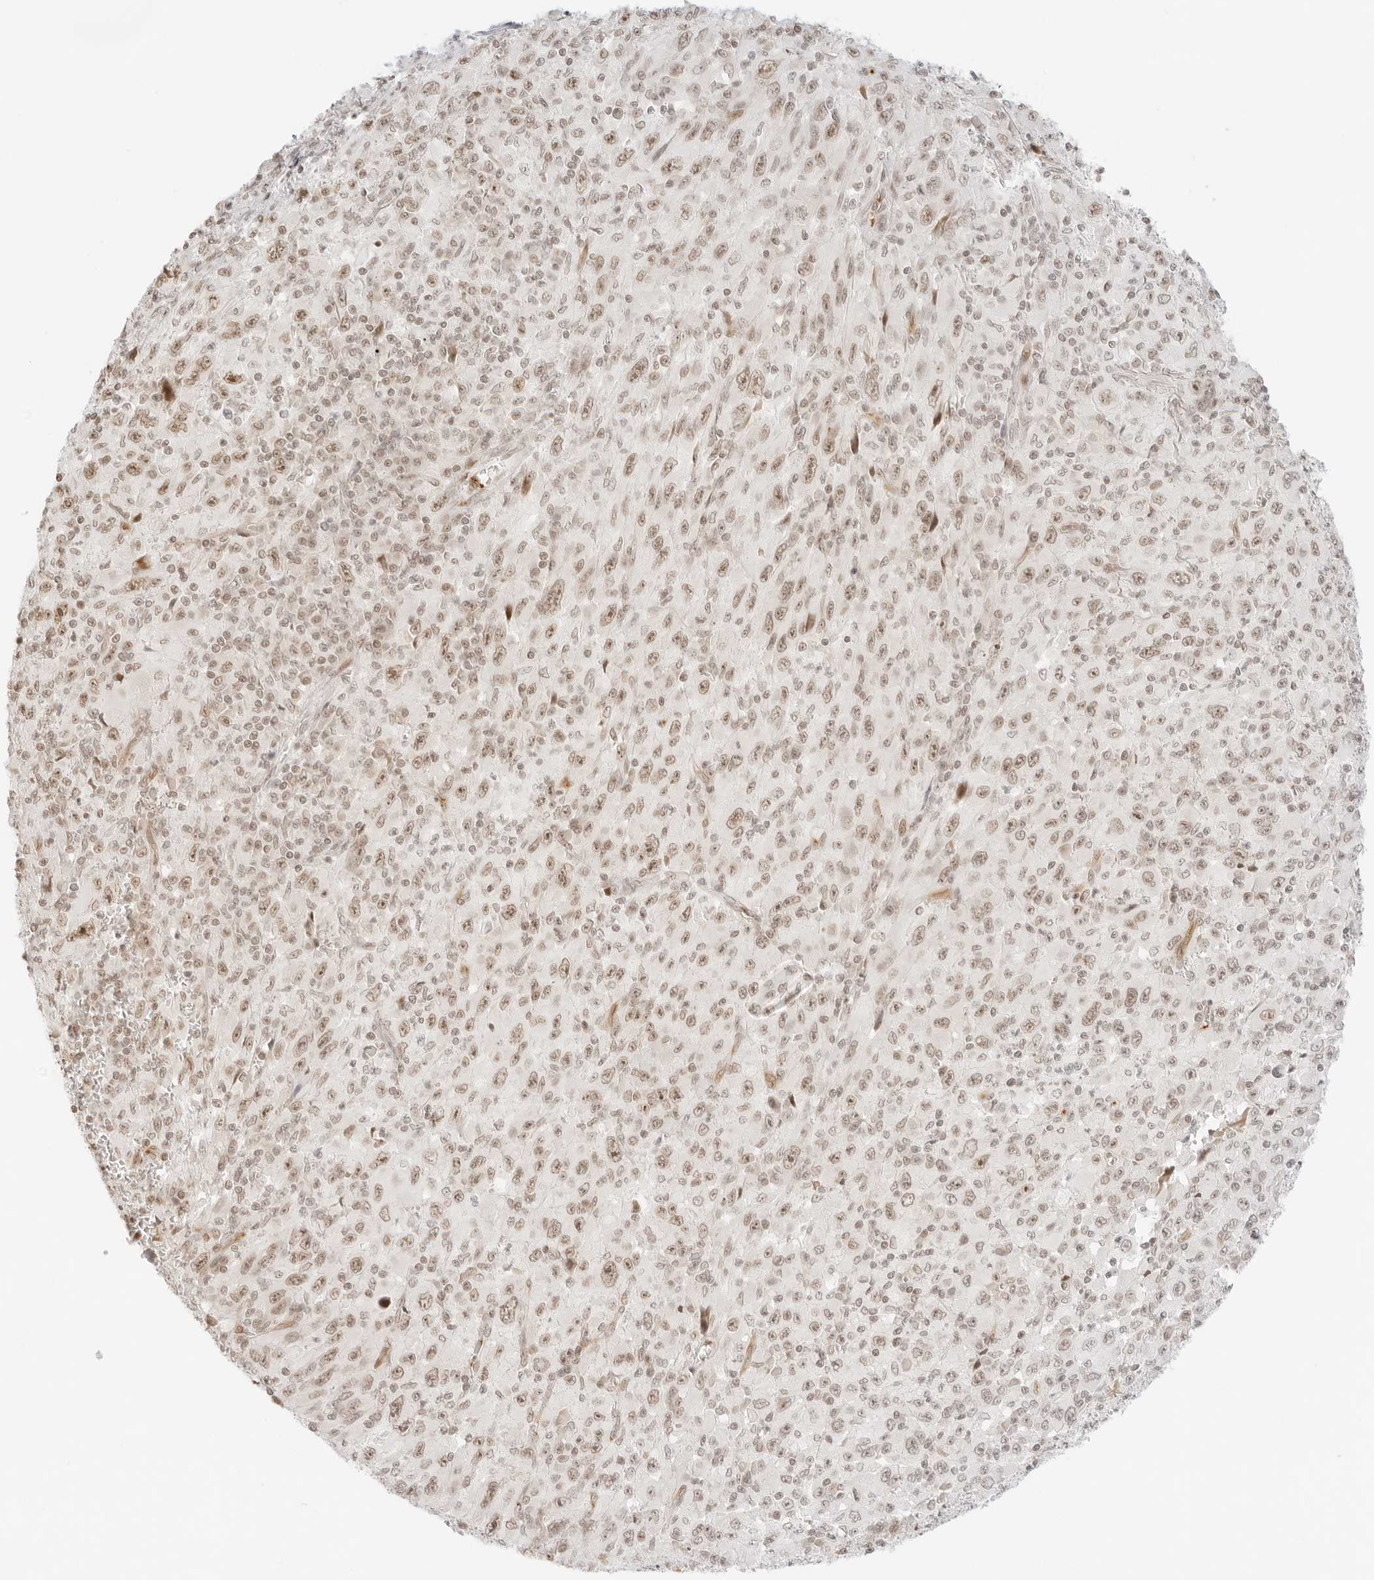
{"staining": {"intensity": "weak", "quantity": ">75%", "location": "nuclear"}, "tissue": "melanoma", "cell_type": "Tumor cells", "image_type": "cancer", "snomed": [{"axis": "morphology", "description": "Malignant melanoma, Metastatic site"}, {"axis": "topography", "description": "Skin"}], "caption": "Immunohistochemical staining of melanoma shows weak nuclear protein positivity in approximately >75% of tumor cells.", "gene": "GNAS", "patient": {"sex": "female", "age": 56}}